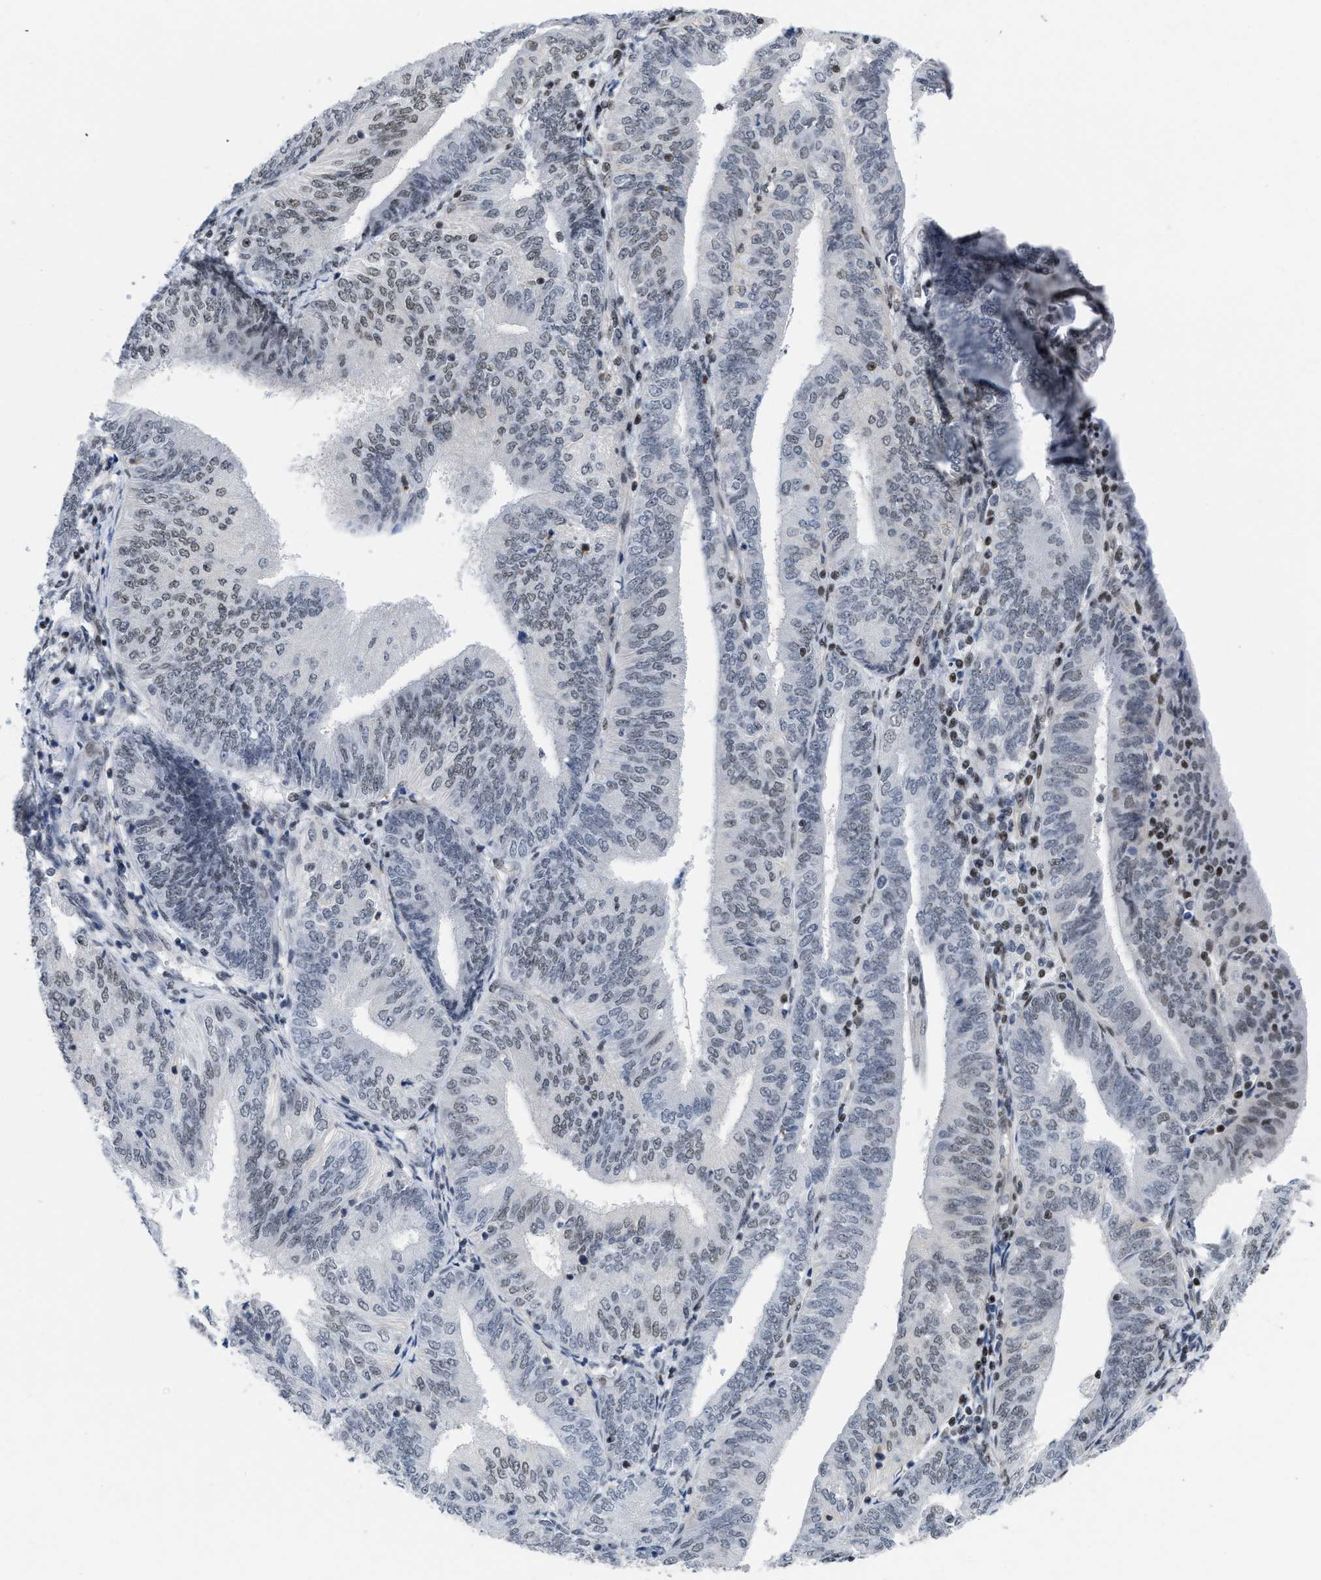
{"staining": {"intensity": "weak", "quantity": "<25%", "location": "nuclear"}, "tissue": "endometrial cancer", "cell_type": "Tumor cells", "image_type": "cancer", "snomed": [{"axis": "morphology", "description": "Adenocarcinoma, NOS"}, {"axis": "topography", "description": "Endometrium"}], "caption": "A photomicrograph of endometrial adenocarcinoma stained for a protein shows no brown staining in tumor cells. (IHC, brightfield microscopy, high magnification).", "gene": "MIER1", "patient": {"sex": "female", "age": 58}}